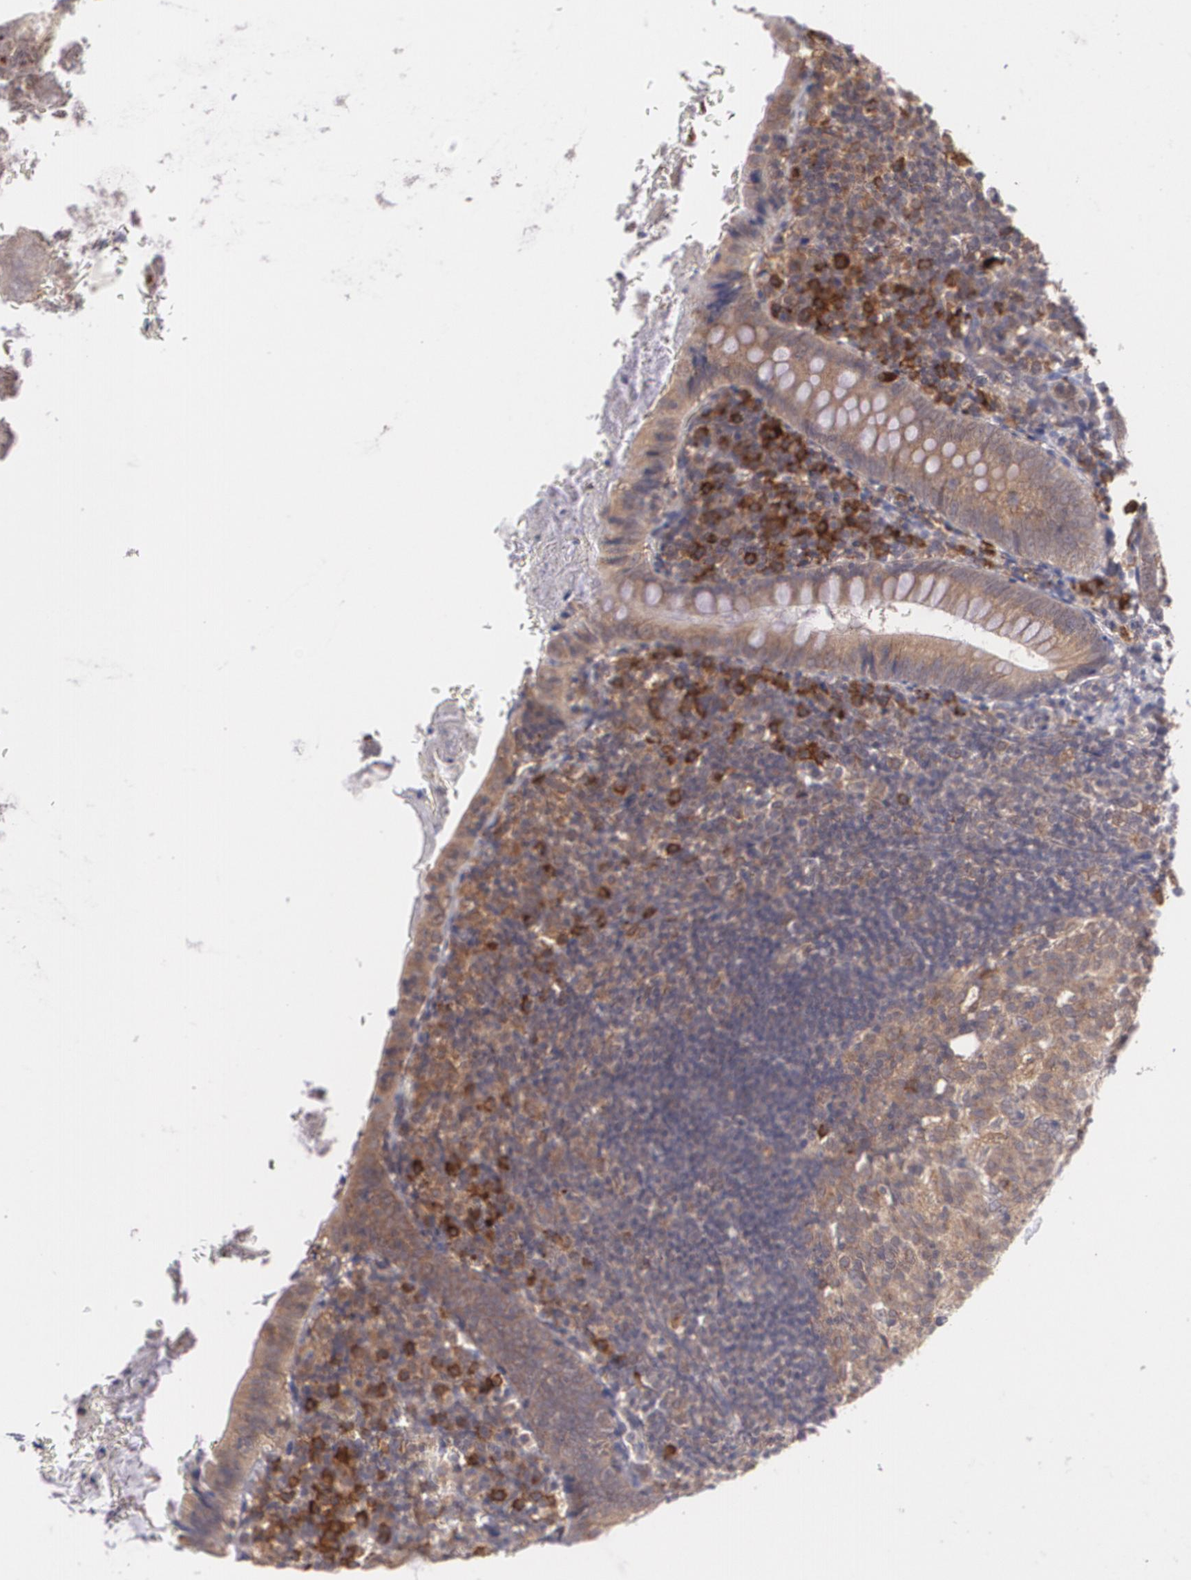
{"staining": {"intensity": "moderate", "quantity": ">75%", "location": "cytoplasmic/membranous"}, "tissue": "appendix", "cell_type": "Glandular cells", "image_type": "normal", "snomed": [{"axis": "morphology", "description": "Normal tissue, NOS"}, {"axis": "topography", "description": "Appendix"}], "caption": "This photomicrograph reveals benign appendix stained with immunohistochemistry (IHC) to label a protein in brown. The cytoplasmic/membranous of glandular cells show moderate positivity for the protein. Nuclei are counter-stained blue.", "gene": "CCL17", "patient": {"sex": "female", "age": 10}}